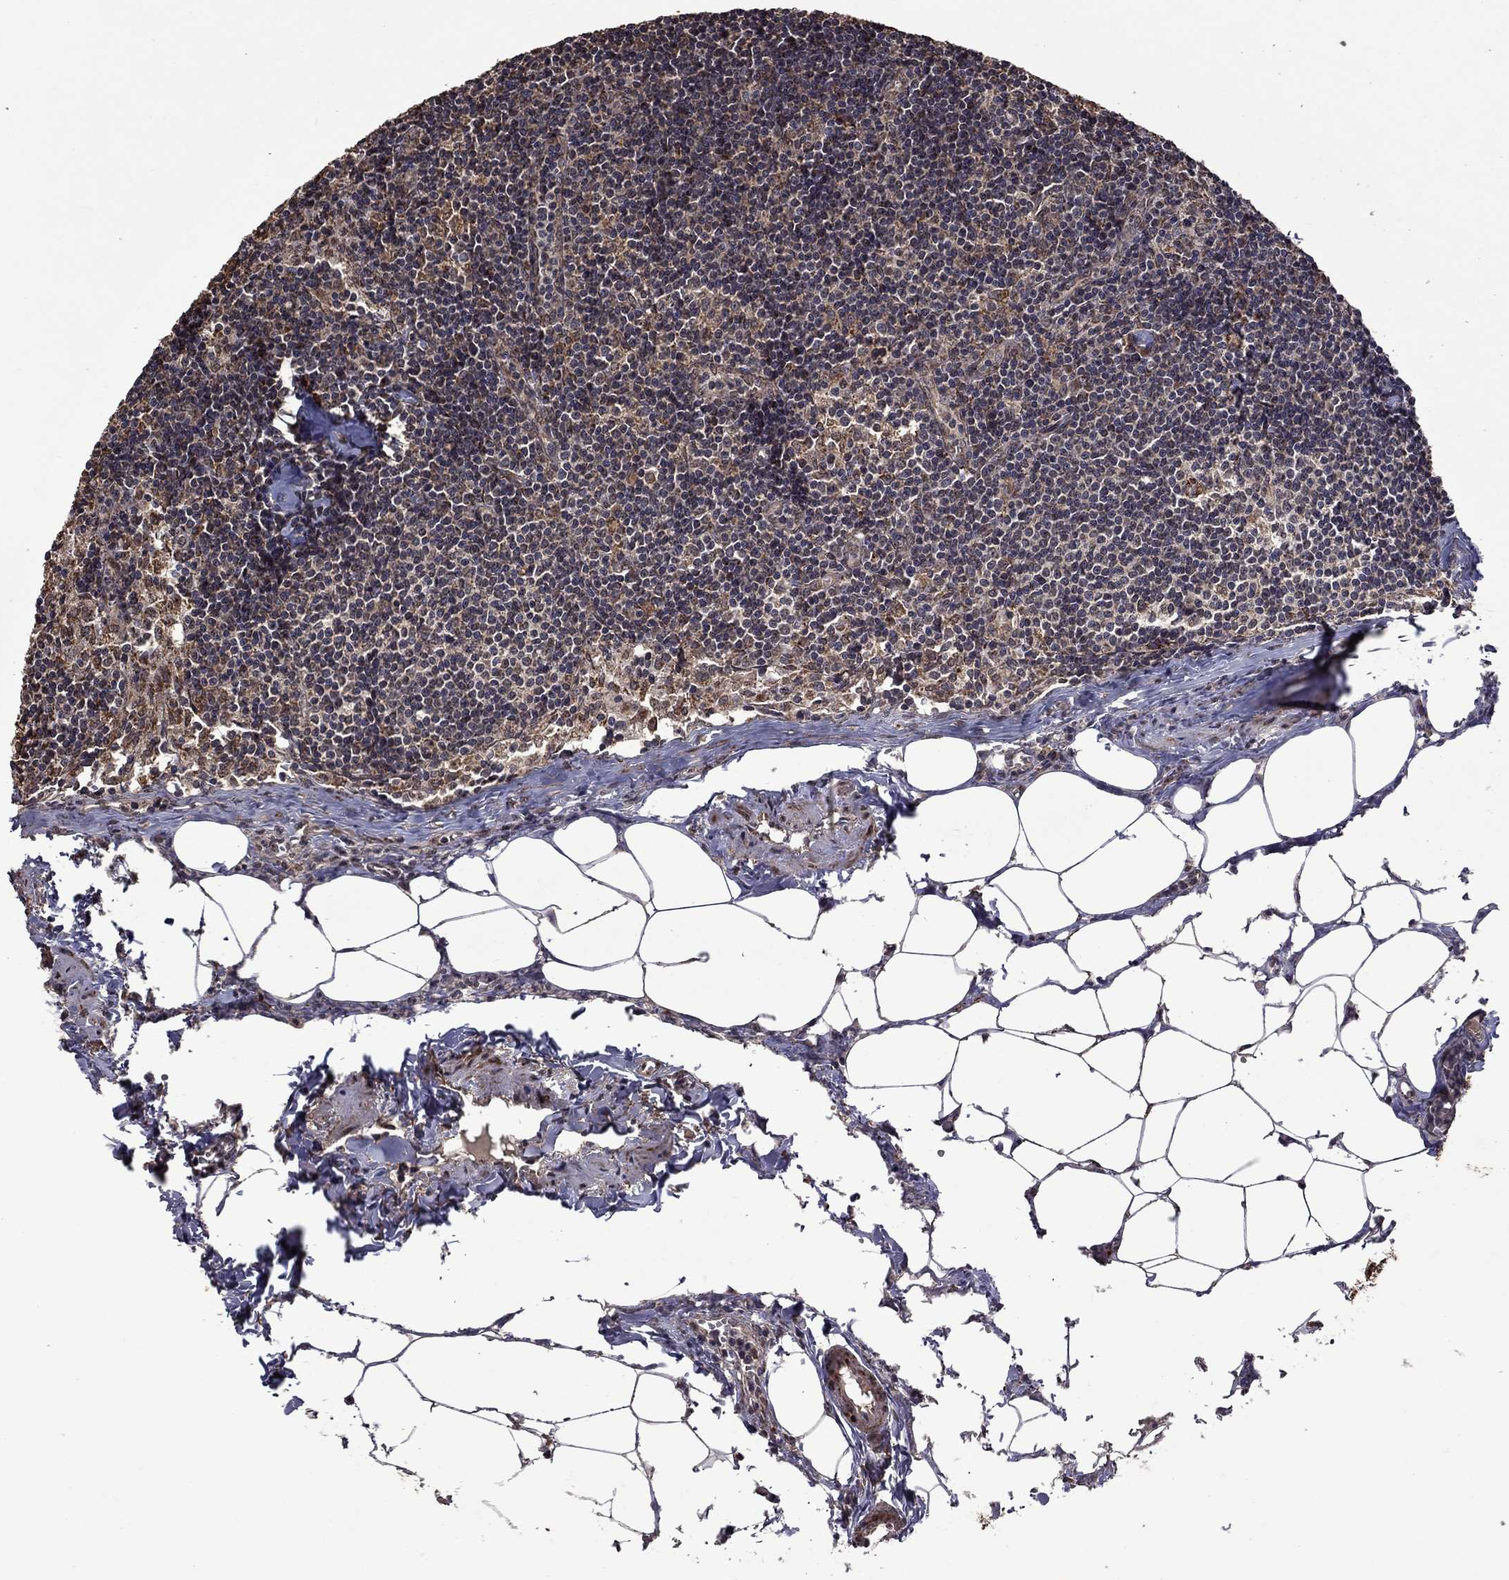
{"staining": {"intensity": "strong", "quantity": "<25%", "location": "cytoplasmic/membranous"}, "tissue": "lymph node", "cell_type": "Non-germinal center cells", "image_type": "normal", "snomed": [{"axis": "morphology", "description": "Normal tissue, NOS"}, {"axis": "topography", "description": "Lymph node"}], "caption": "Brown immunohistochemical staining in benign human lymph node displays strong cytoplasmic/membranous expression in approximately <25% of non-germinal center cells.", "gene": "ITM2B", "patient": {"sex": "female", "age": 51}}